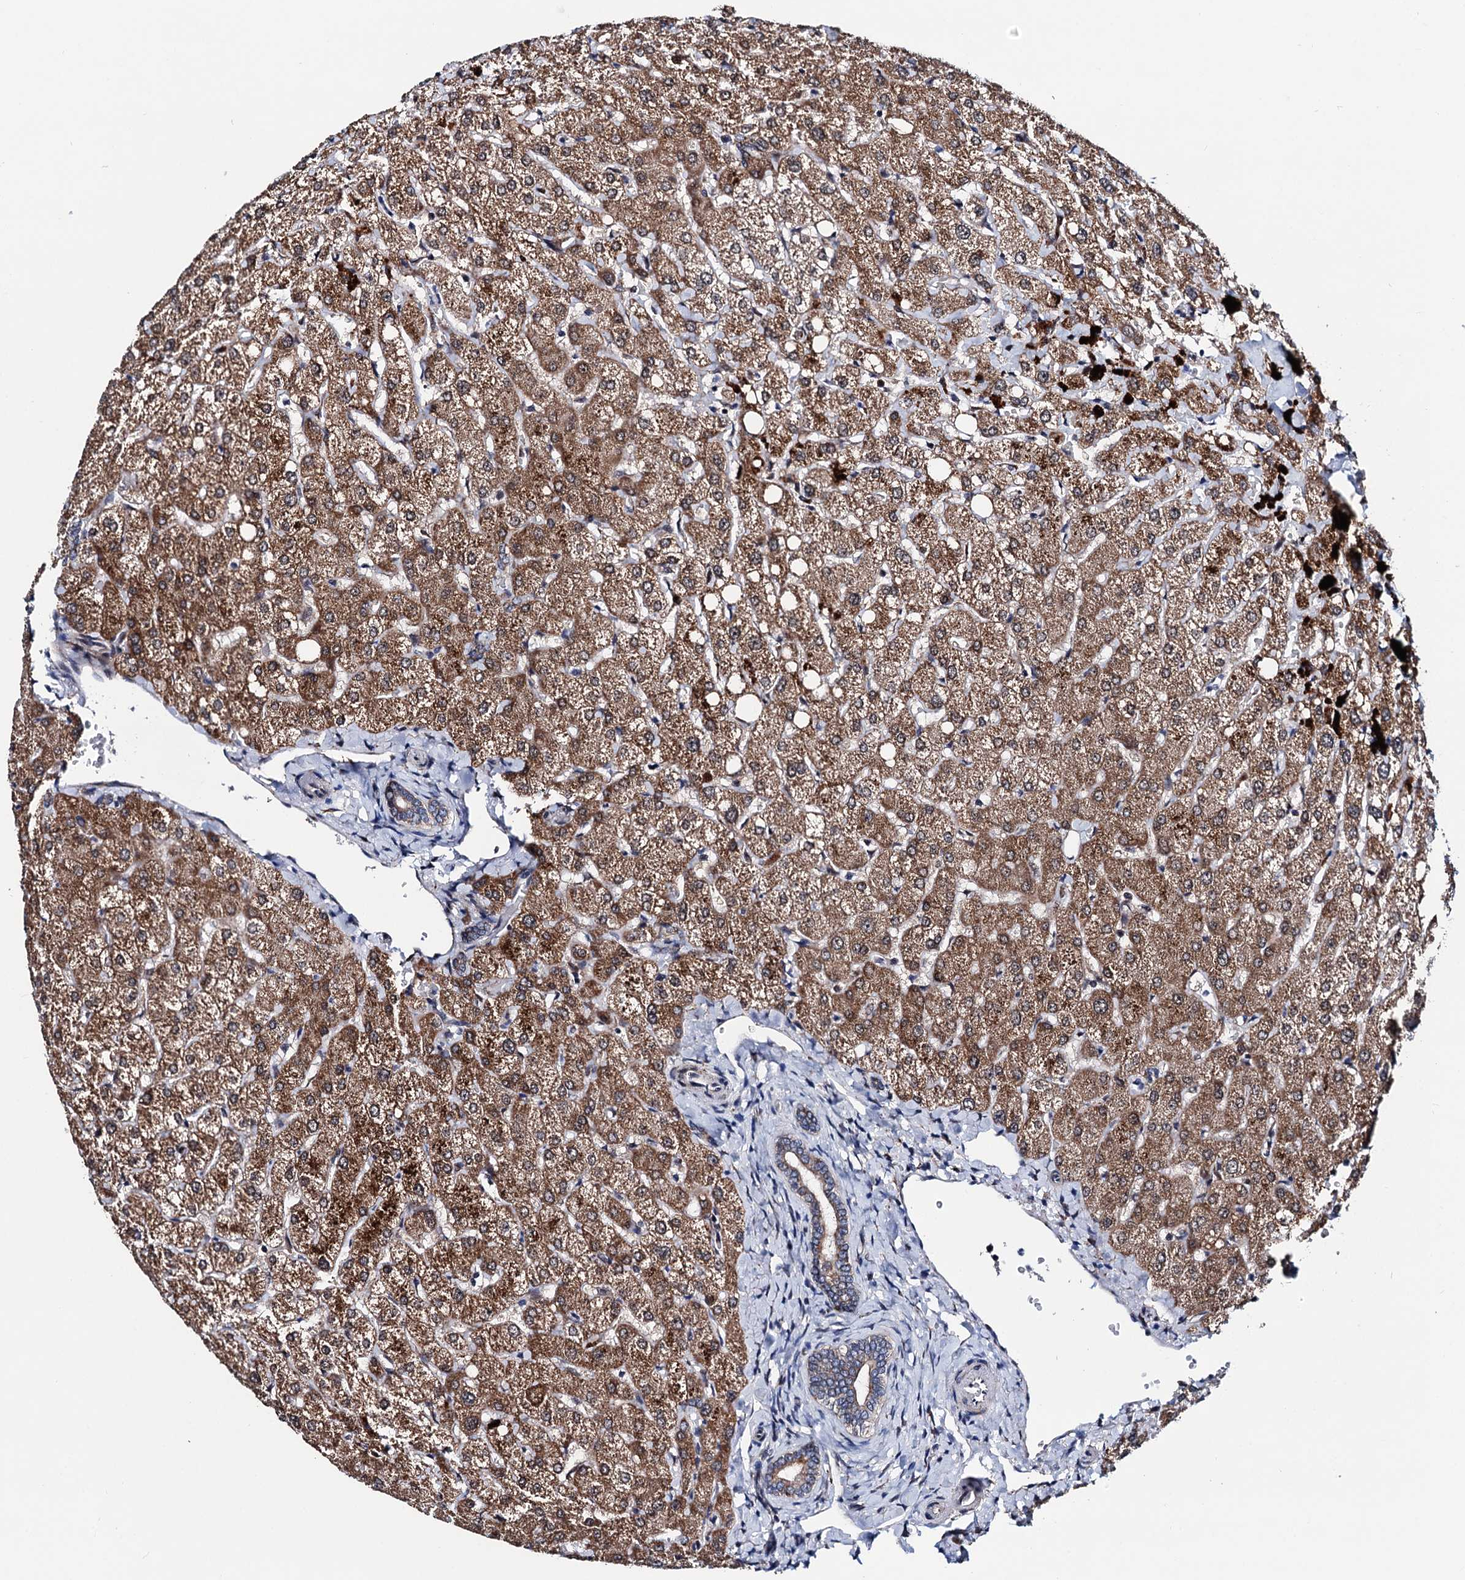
{"staining": {"intensity": "moderate", "quantity": ">75%", "location": "cytoplasmic/membranous"}, "tissue": "liver", "cell_type": "Cholangiocytes", "image_type": "normal", "snomed": [{"axis": "morphology", "description": "Normal tissue, NOS"}, {"axis": "topography", "description": "Liver"}], "caption": "Liver stained with immunohistochemistry demonstrates moderate cytoplasmic/membranous positivity in approximately >75% of cholangiocytes. The staining was performed using DAB (3,3'-diaminobenzidine), with brown indicating positive protein expression. Nuclei are stained blue with hematoxylin.", "gene": "COA4", "patient": {"sex": "female", "age": 54}}